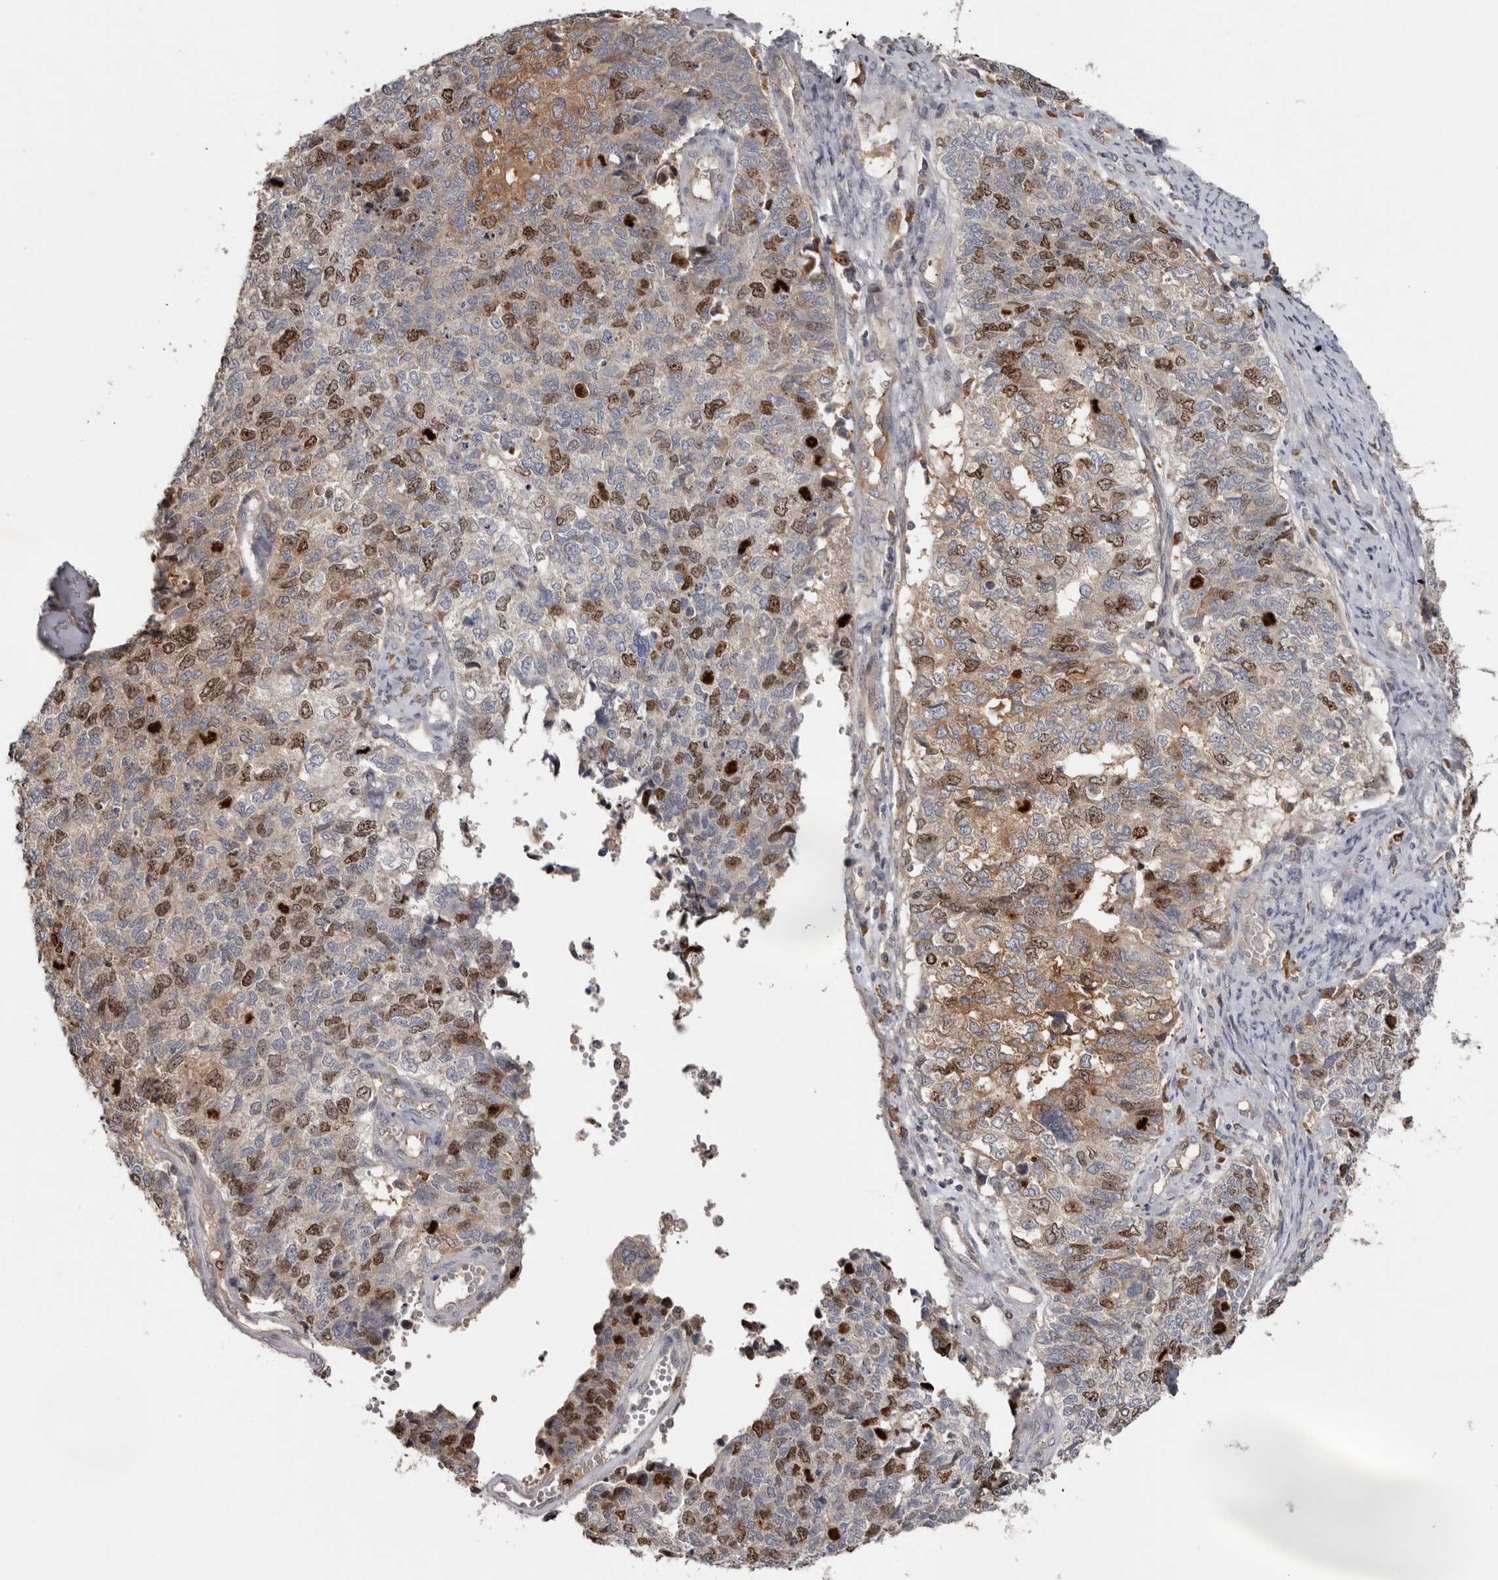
{"staining": {"intensity": "moderate", "quantity": "25%-75%", "location": "nuclear"}, "tissue": "cervical cancer", "cell_type": "Tumor cells", "image_type": "cancer", "snomed": [{"axis": "morphology", "description": "Squamous cell carcinoma, NOS"}, {"axis": "topography", "description": "Cervix"}], "caption": "IHC micrograph of human squamous cell carcinoma (cervical) stained for a protein (brown), which shows medium levels of moderate nuclear positivity in approximately 25%-75% of tumor cells.", "gene": "CDCA8", "patient": {"sex": "female", "age": 63}}